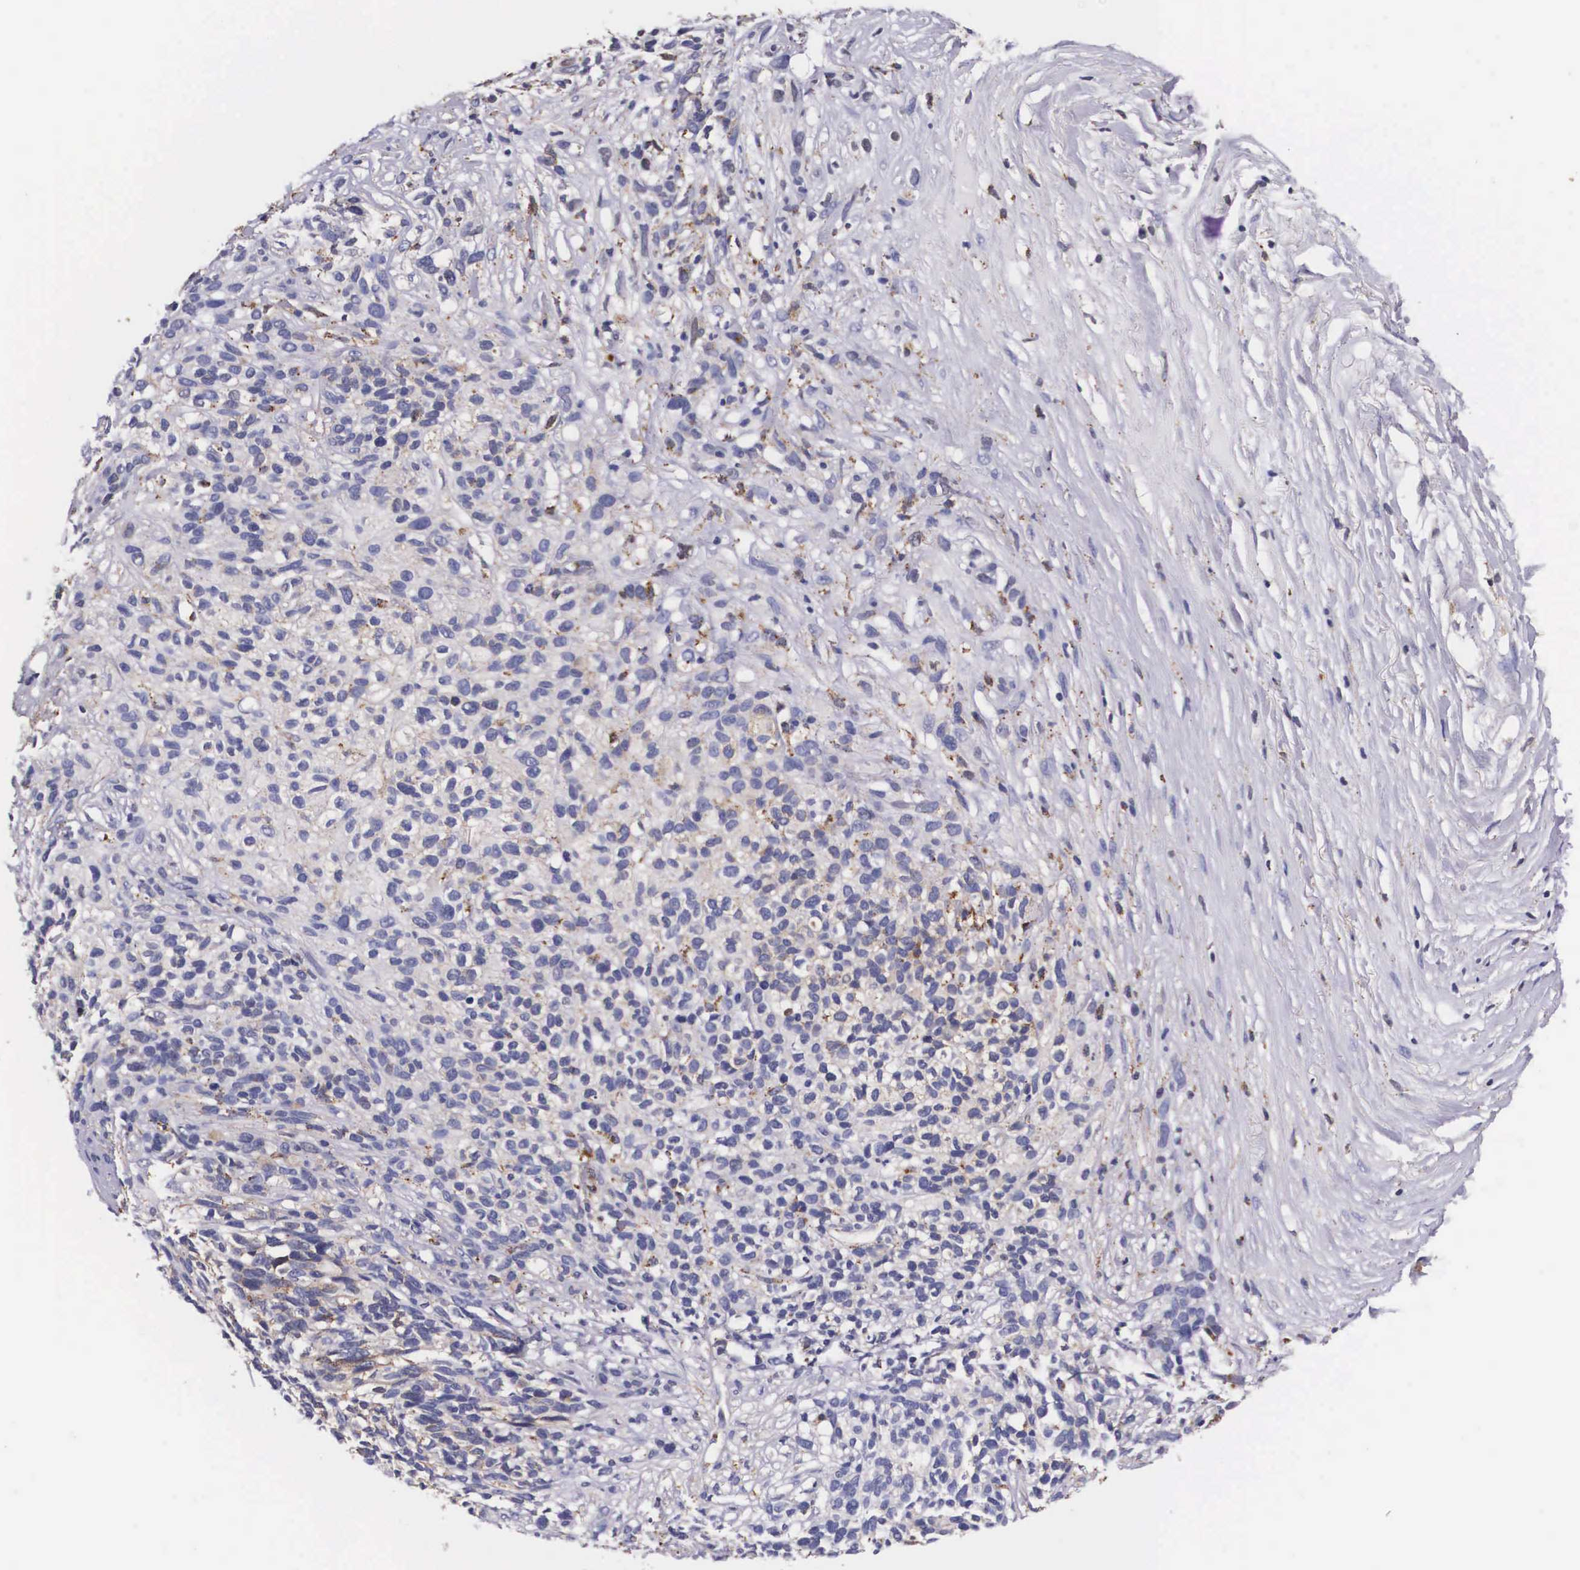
{"staining": {"intensity": "moderate", "quantity": "<25%", "location": "cytoplasmic/membranous"}, "tissue": "melanoma", "cell_type": "Tumor cells", "image_type": "cancer", "snomed": [{"axis": "morphology", "description": "Malignant melanoma, NOS"}, {"axis": "topography", "description": "Skin"}], "caption": "A brown stain labels moderate cytoplasmic/membranous expression of a protein in human malignant melanoma tumor cells. (Brightfield microscopy of DAB IHC at high magnification).", "gene": "NAGA", "patient": {"sex": "female", "age": 85}}